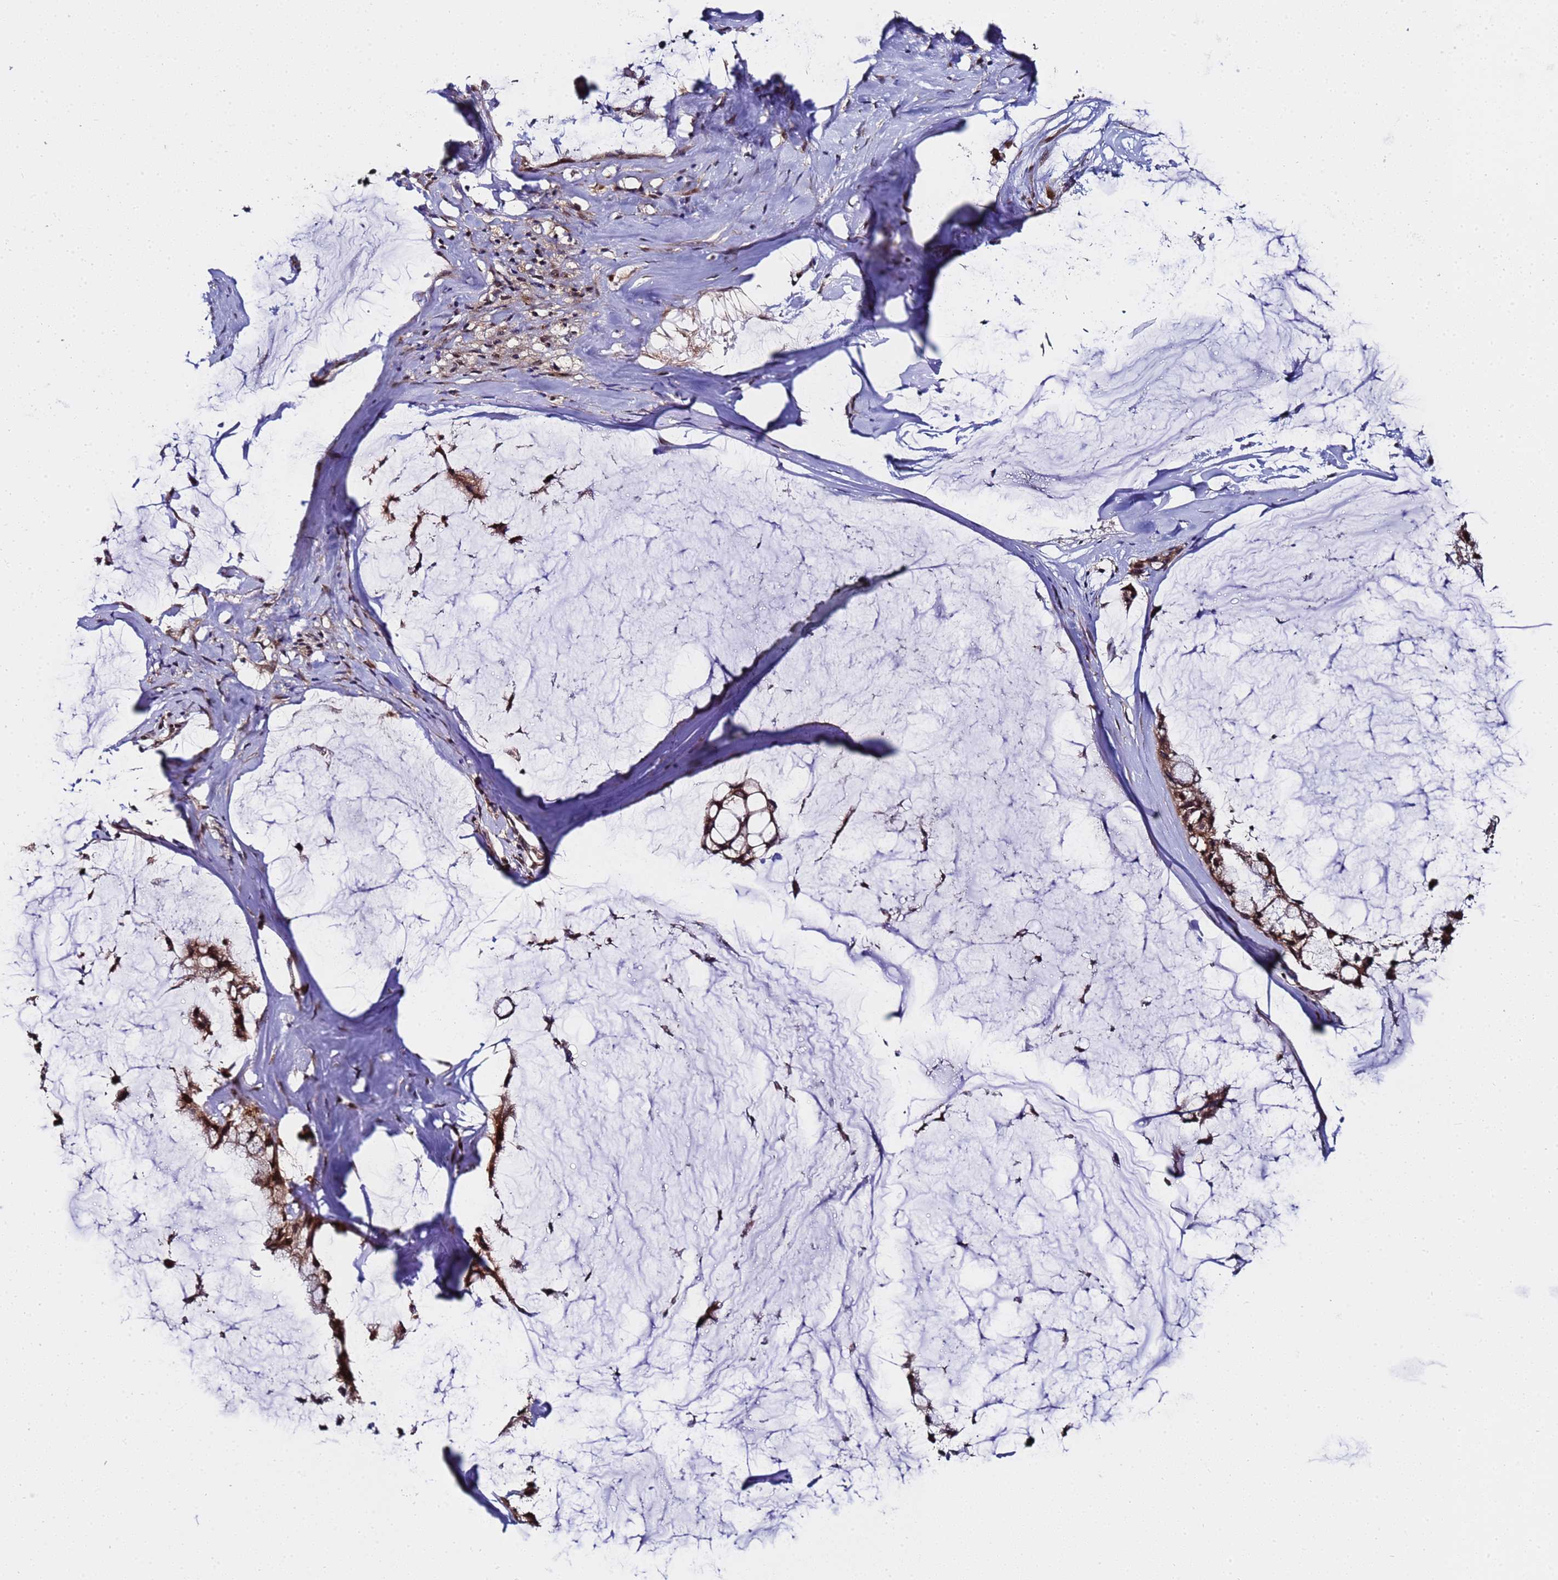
{"staining": {"intensity": "strong", "quantity": ">75%", "location": "cytoplasmic/membranous,nuclear"}, "tissue": "ovarian cancer", "cell_type": "Tumor cells", "image_type": "cancer", "snomed": [{"axis": "morphology", "description": "Cystadenocarcinoma, mucinous, NOS"}, {"axis": "topography", "description": "Ovary"}], "caption": "Protein positivity by immunohistochemistry shows strong cytoplasmic/membranous and nuclear staining in about >75% of tumor cells in ovarian cancer (mucinous cystadenocarcinoma).", "gene": "ANAPC13", "patient": {"sex": "female", "age": 39}}